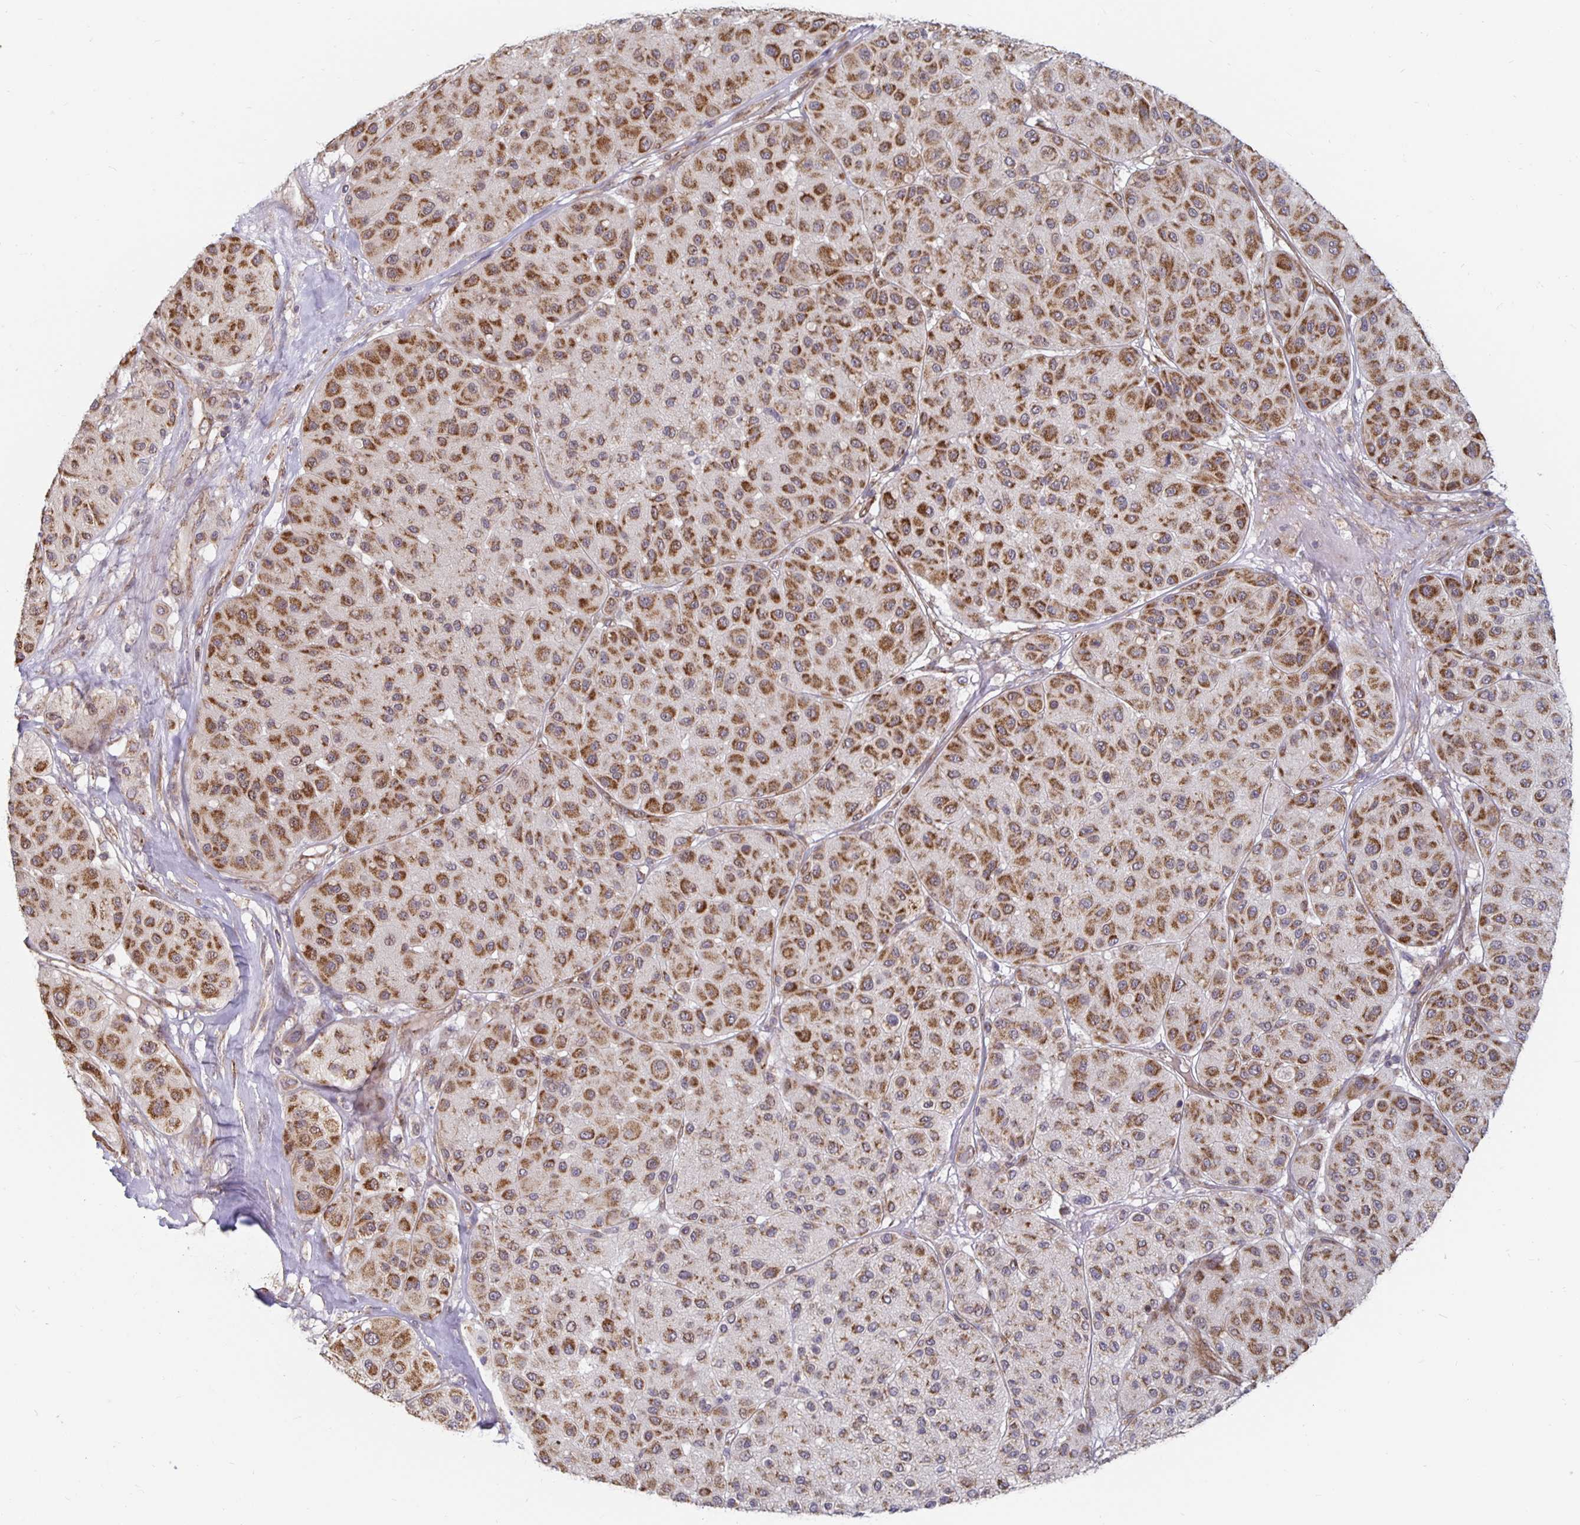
{"staining": {"intensity": "strong", "quantity": ">75%", "location": "cytoplasmic/membranous"}, "tissue": "melanoma", "cell_type": "Tumor cells", "image_type": "cancer", "snomed": [{"axis": "morphology", "description": "Malignant melanoma, Metastatic site"}, {"axis": "topography", "description": "Smooth muscle"}], "caption": "A photomicrograph showing strong cytoplasmic/membranous expression in about >75% of tumor cells in malignant melanoma (metastatic site), as visualized by brown immunohistochemical staining.", "gene": "MRPL28", "patient": {"sex": "male", "age": 41}}